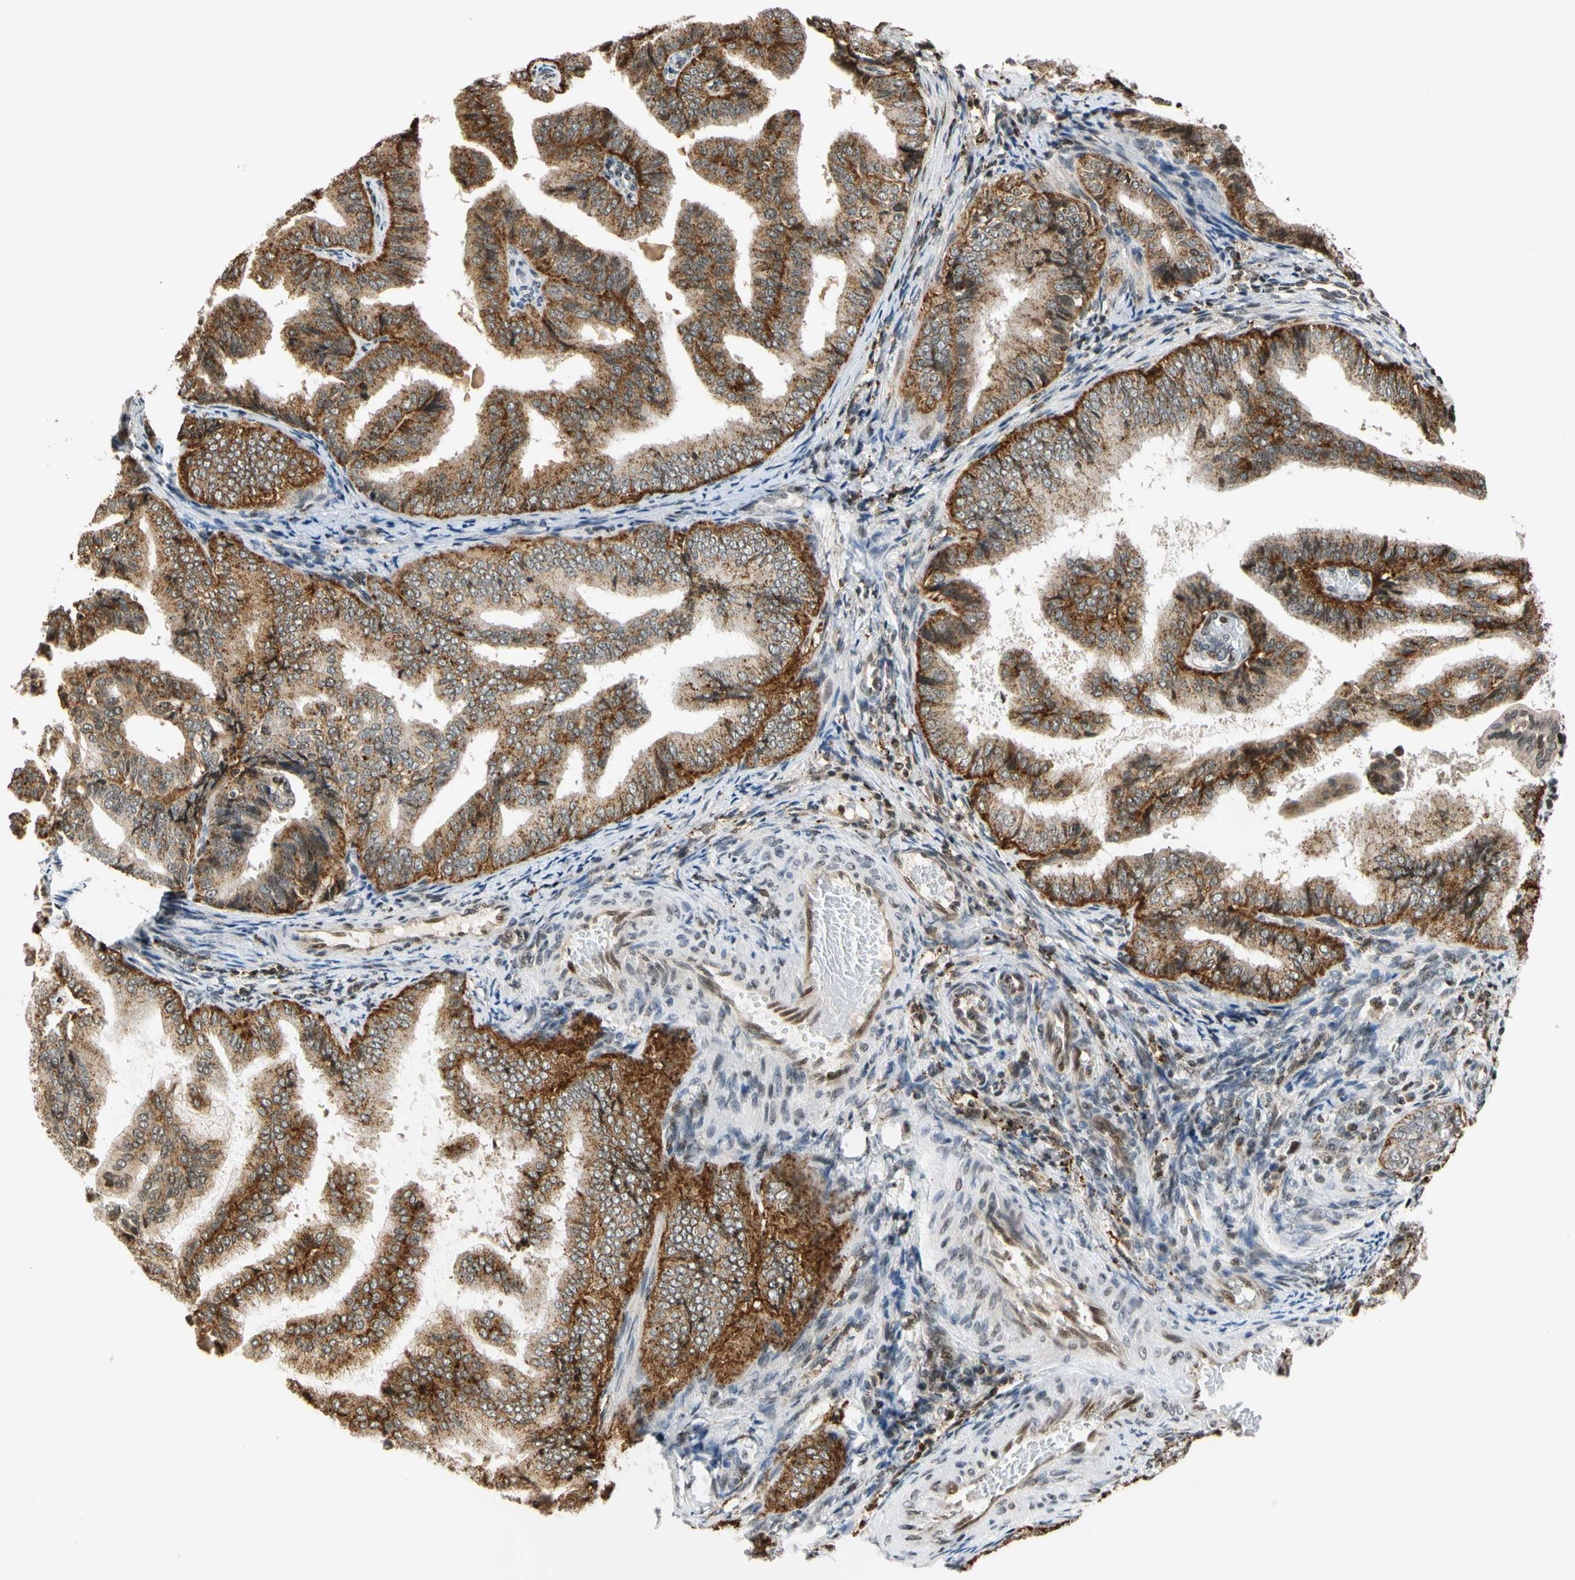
{"staining": {"intensity": "moderate", "quantity": ">75%", "location": "cytoplasmic/membranous"}, "tissue": "endometrial cancer", "cell_type": "Tumor cells", "image_type": "cancer", "snomed": [{"axis": "morphology", "description": "Adenocarcinoma, NOS"}, {"axis": "topography", "description": "Endometrium"}], "caption": "A histopathology image of human endometrial cancer (adenocarcinoma) stained for a protein exhibits moderate cytoplasmic/membranous brown staining in tumor cells.", "gene": "CDK7", "patient": {"sex": "female", "age": 58}}